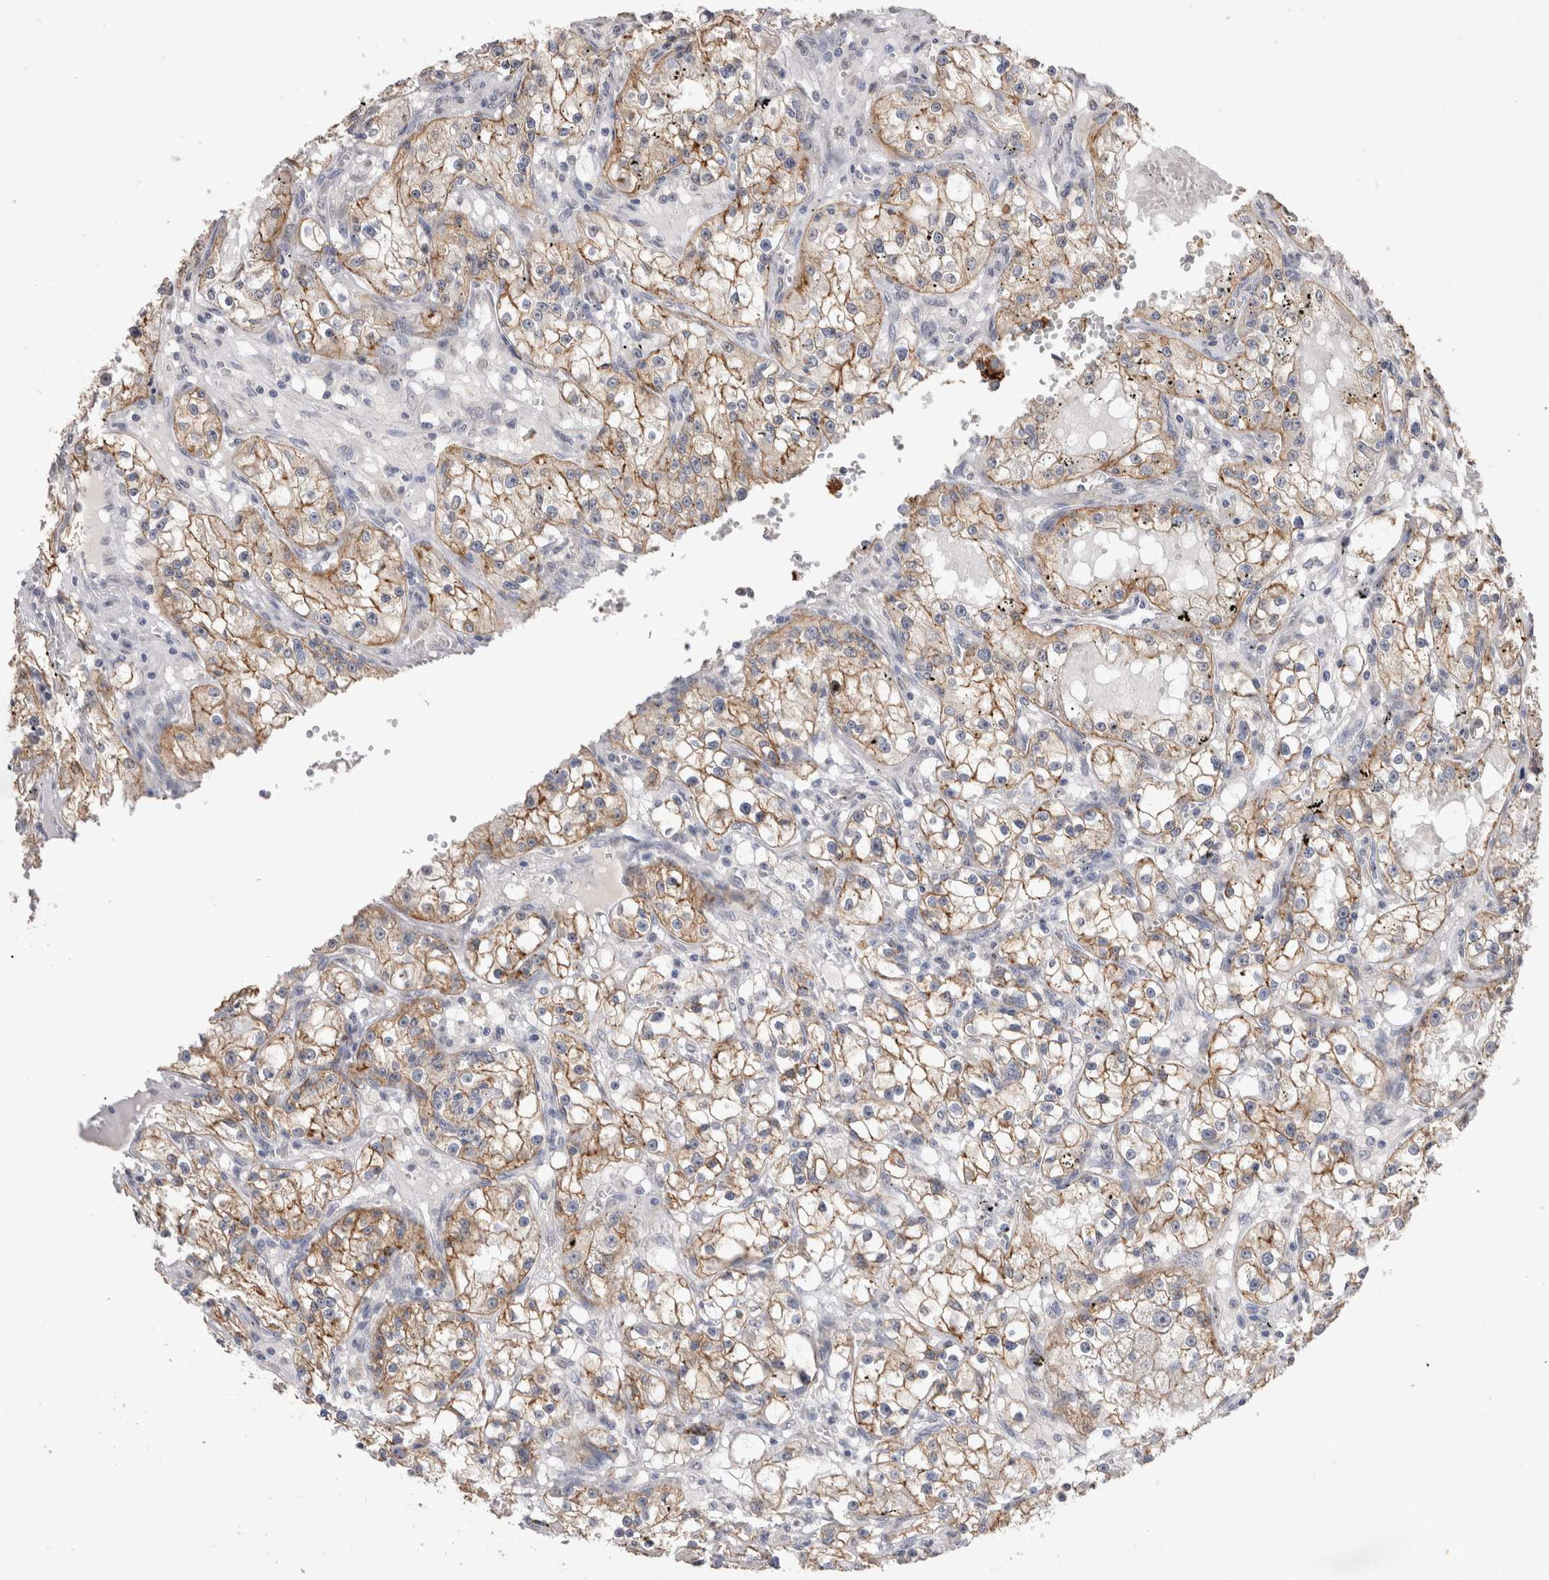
{"staining": {"intensity": "moderate", "quantity": ">75%", "location": "cytoplasmic/membranous"}, "tissue": "renal cancer", "cell_type": "Tumor cells", "image_type": "cancer", "snomed": [{"axis": "morphology", "description": "Adenocarcinoma, NOS"}, {"axis": "topography", "description": "Kidney"}], "caption": "IHC micrograph of neoplastic tissue: human renal cancer stained using immunohistochemistry exhibits medium levels of moderate protein expression localized specifically in the cytoplasmic/membranous of tumor cells, appearing as a cytoplasmic/membranous brown color.", "gene": "CDH6", "patient": {"sex": "male", "age": 56}}